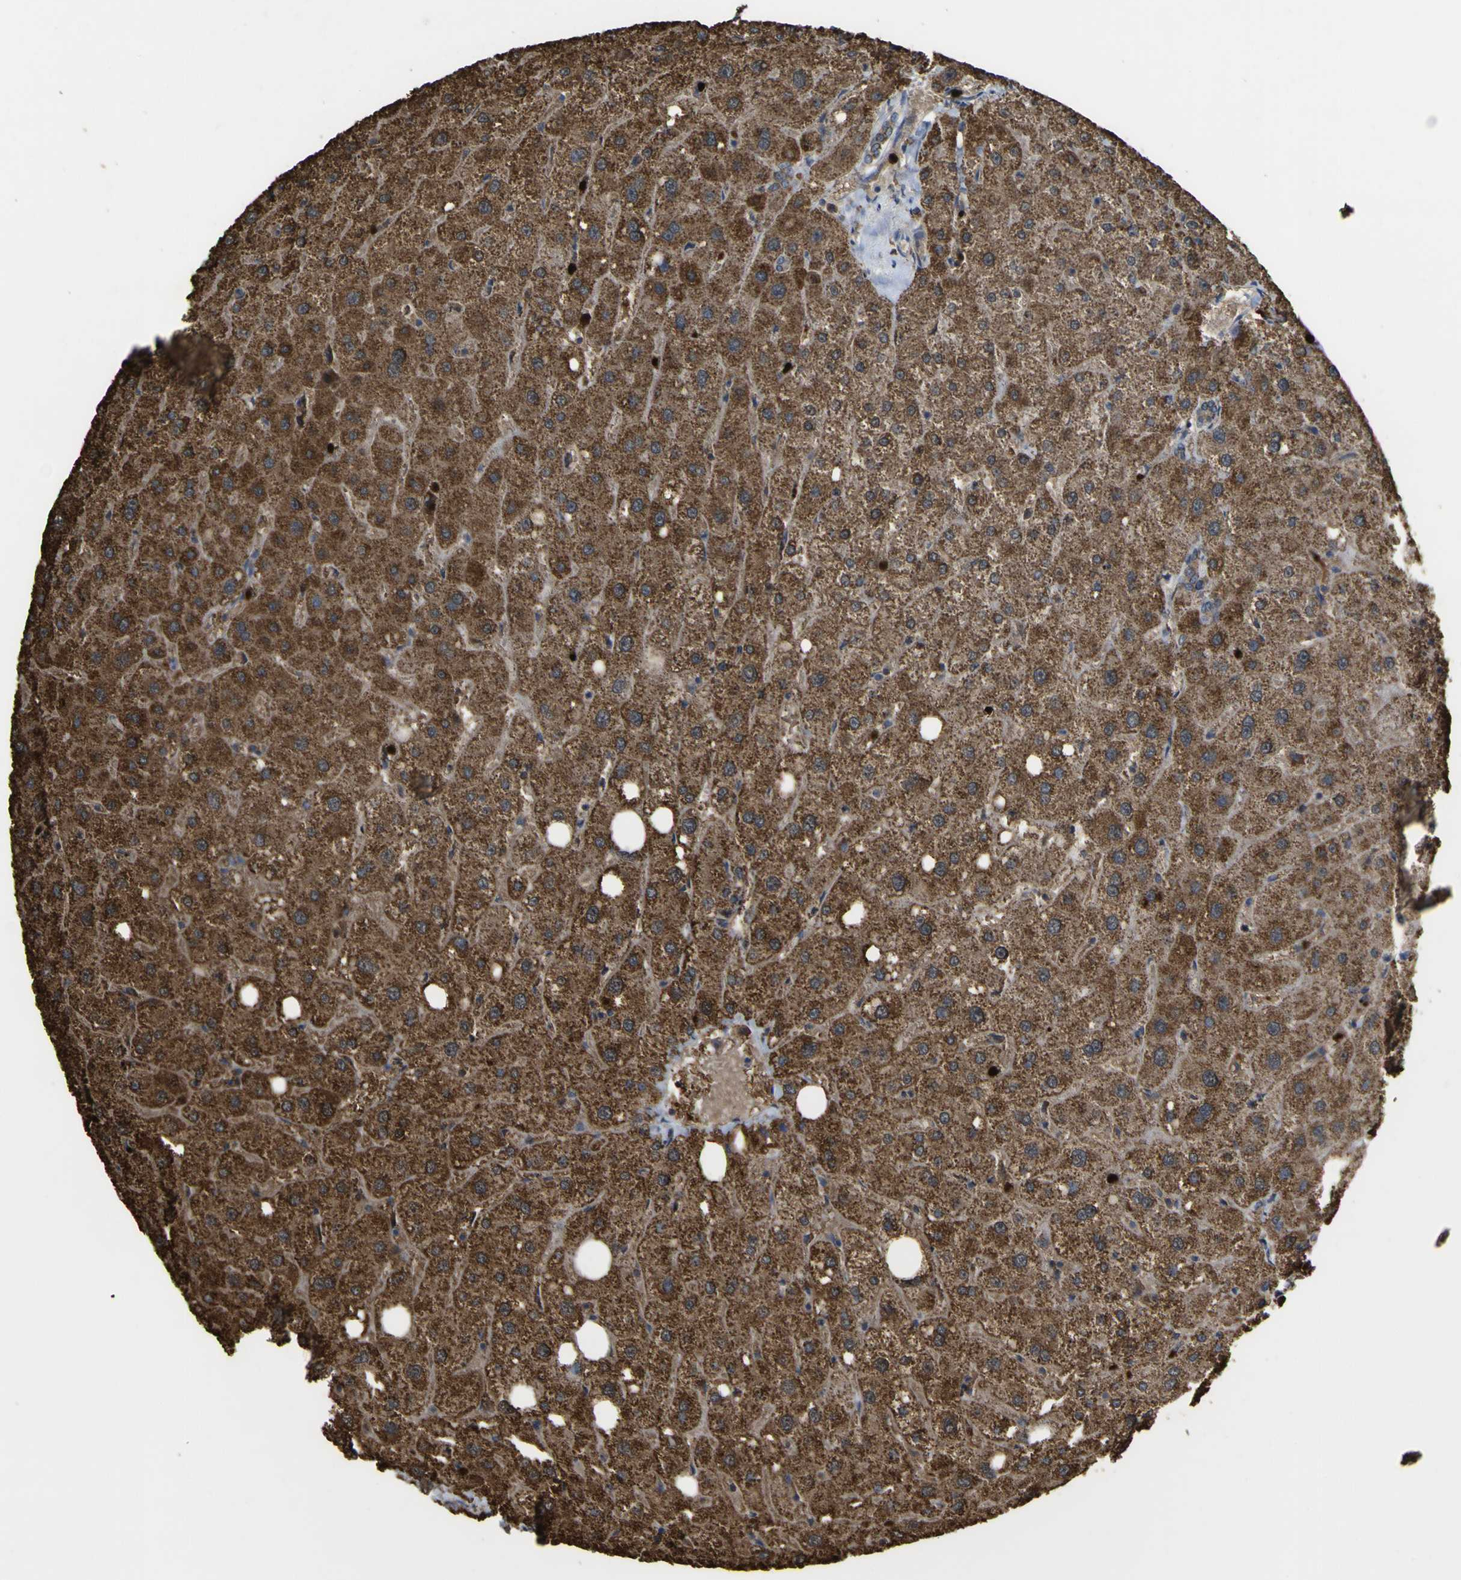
{"staining": {"intensity": "moderate", "quantity": ">75%", "location": "cytoplasmic/membranous"}, "tissue": "liver", "cell_type": "Cholangiocytes", "image_type": "normal", "snomed": [{"axis": "morphology", "description": "Normal tissue, NOS"}, {"axis": "topography", "description": "Liver"}], "caption": "The immunohistochemical stain highlights moderate cytoplasmic/membranous expression in cholangiocytes of normal liver. Using DAB (3,3'-diaminobenzidine) (brown) and hematoxylin (blue) stains, captured at high magnification using brightfield microscopy.", "gene": "ACSL3", "patient": {"sex": "male", "age": 73}}